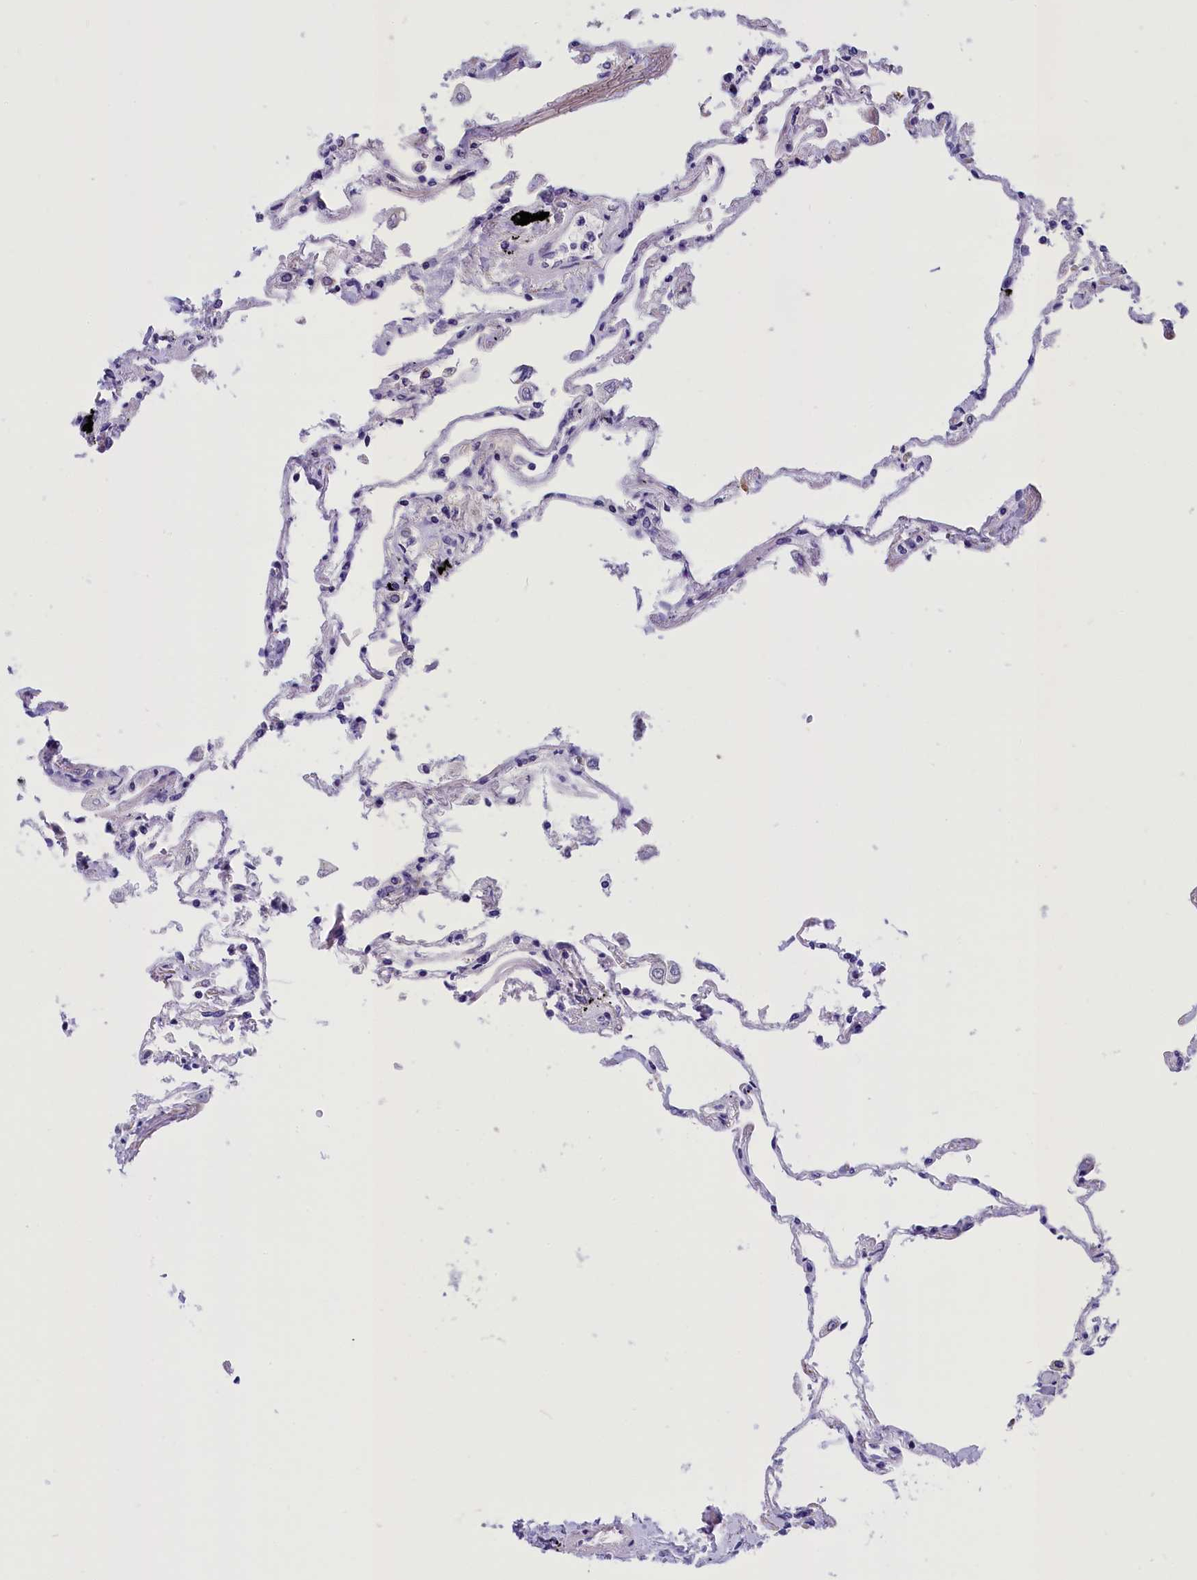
{"staining": {"intensity": "weak", "quantity": "<25%", "location": "cytoplasmic/membranous"}, "tissue": "lung", "cell_type": "Alveolar cells", "image_type": "normal", "snomed": [{"axis": "morphology", "description": "Normal tissue, NOS"}, {"axis": "topography", "description": "Lung"}], "caption": "Immunohistochemical staining of unremarkable lung shows no significant expression in alveolar cells.", "gene": "TBCB", "patient": {"sex": "female", "age": 67}}